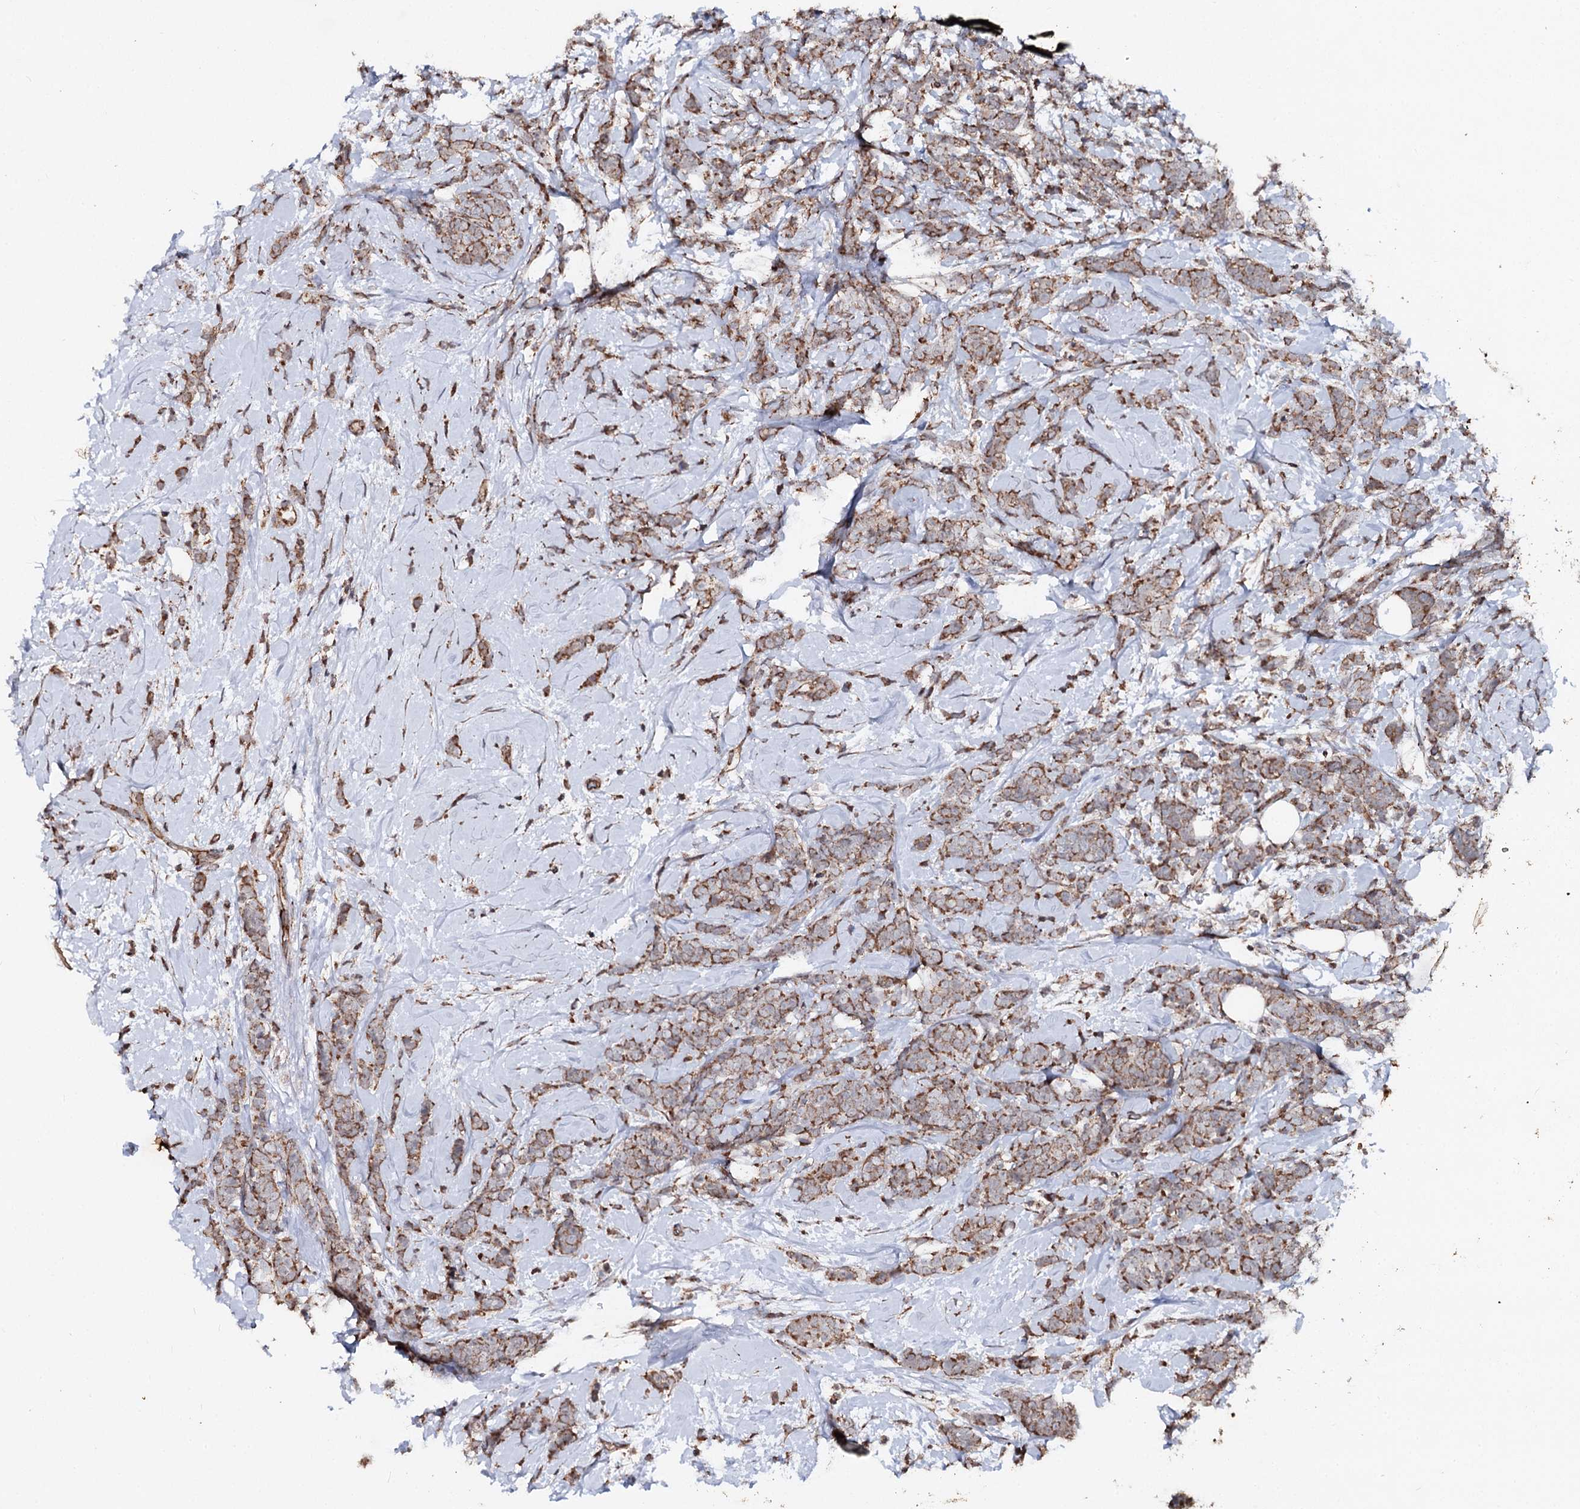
{"staining": {"intensity": "moderate", "quantity": ">75%", "location": "cytoplasmic/membranous"}, "tissue": "breast cancer", "cell_type": "Tumor cells", "image_type": "cancer", "snomed": [{"axis": "morphology", "description": "Lobular carcinoma"}, {"axis": "topography", "description": "Breast"}], "caption": "A brown stain highlights moderate cytoplasmic/membranous staining of a protein in human breast lobular carcinoma tumor cells.", "gene": "MINDY3", "patient": {"sex": "female", "age": 58}}